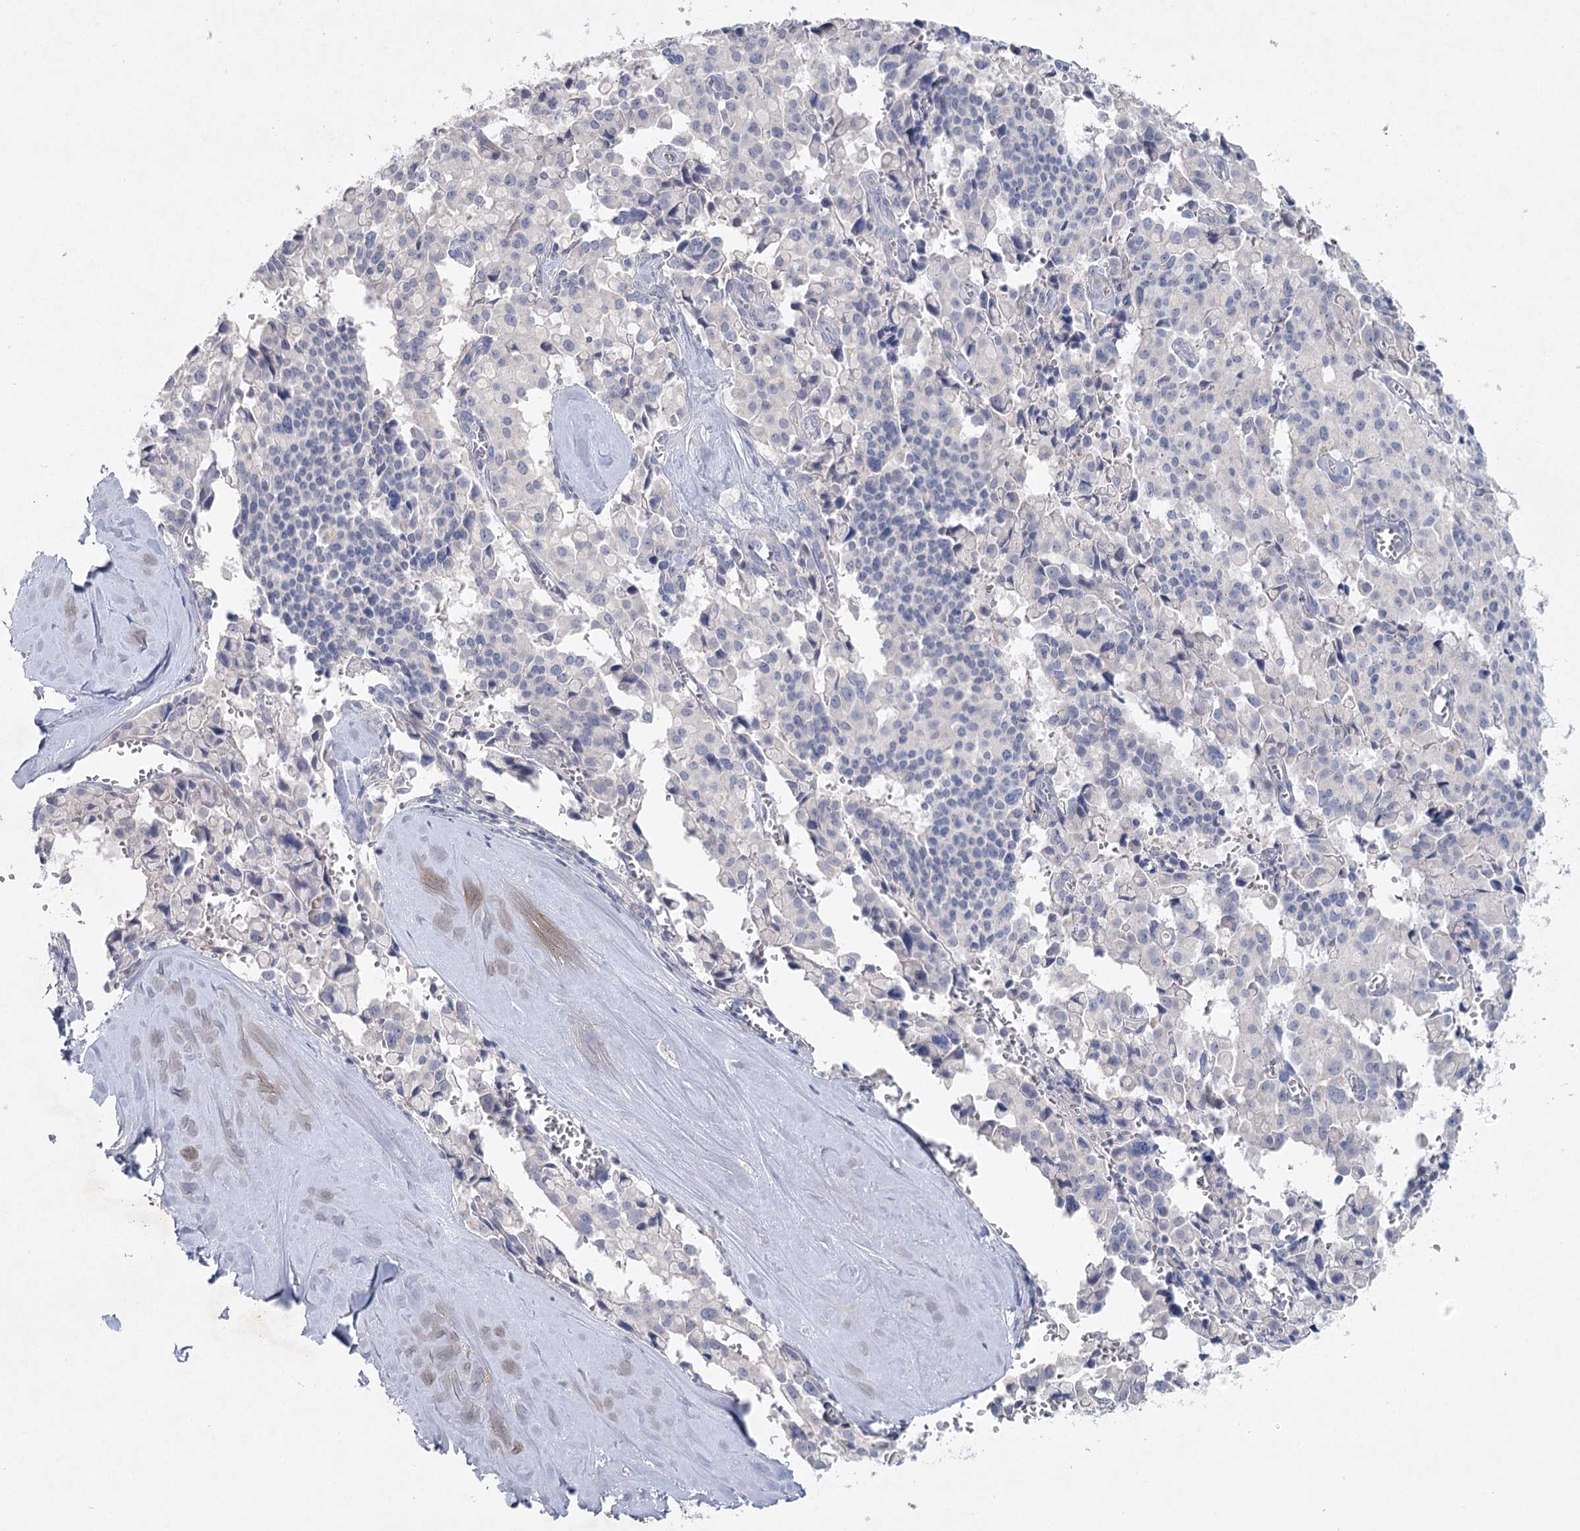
{"staining": {"intensity": "negative", "quantity": "none", "location": "none"}, "tissue": "pancreatic cancer", "cell_type": "Tumor cells", "image_type": "cancer", "snomed": [{"axis": "morphology", "description": "Adenocarcinoma, NOS"}, {"axis": "topography", "description": "Pancreas"}], "caption": "DAB immunohistochemical staining of human pancreatic adenocarcinoma exhibits no significant staining in tumor cells.", "gene": "MAP3K13", "patient": {"sex": "male", "age": 65}}